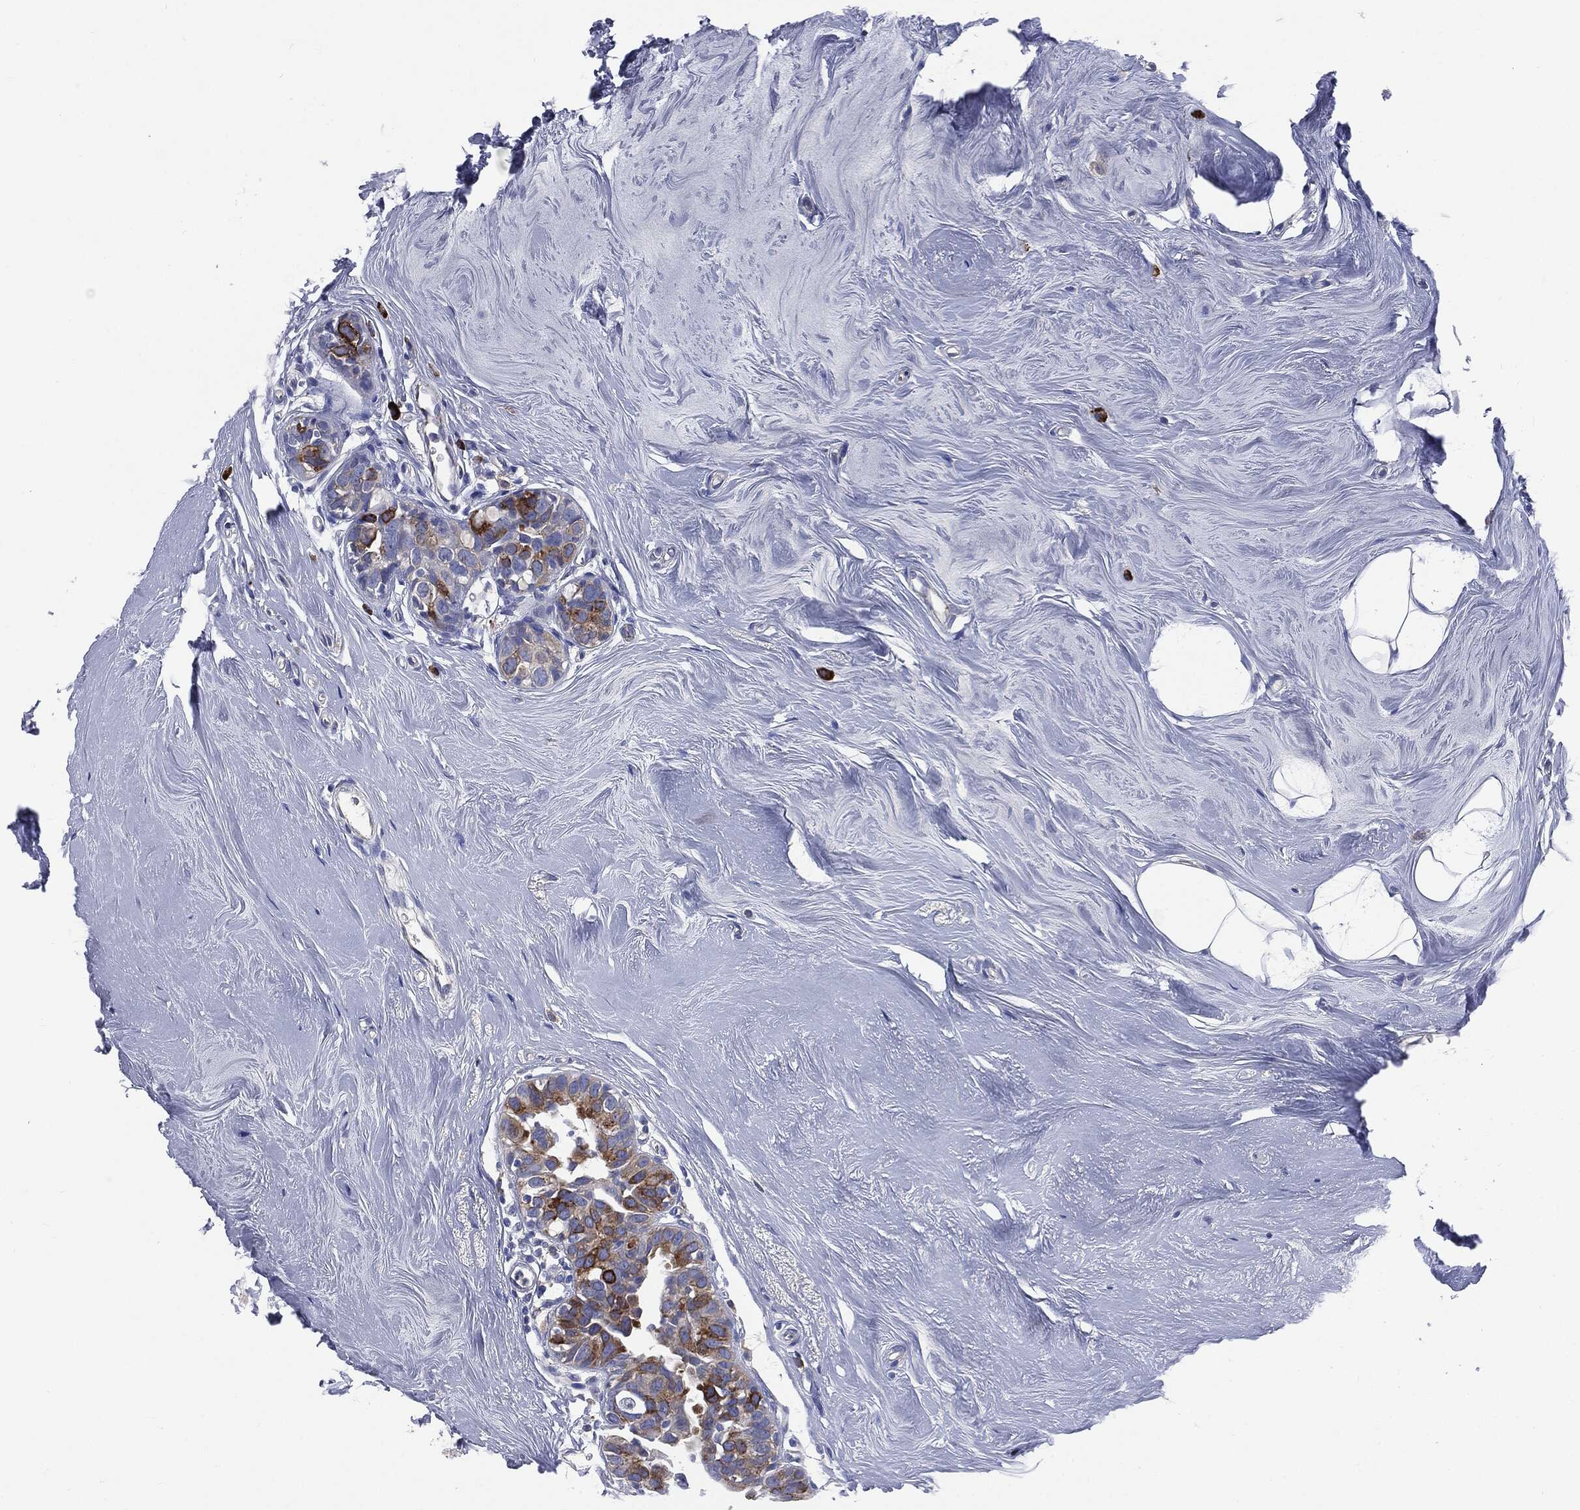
{"staining": {"intensity": "strong", "quantity": "<25%", "location": "cytoplasmic/membranous"}, "tissue": "breast cancer", "cell_type": "Tumor cells", "image_type": "cancer", "snomed": [{"axis": "morphology", "description": "Duct carcinoma"}, {"axis": "topography", "description": "Breast"}], "caption": "This micrograph displays immunohistochemistry staining of breast cancer, with medium strong cytoplasmic/membranous expression in approximately <25% of tumor cells.", "gene": "PTGS2", "patient": {"sex": "female", "age": 55}}